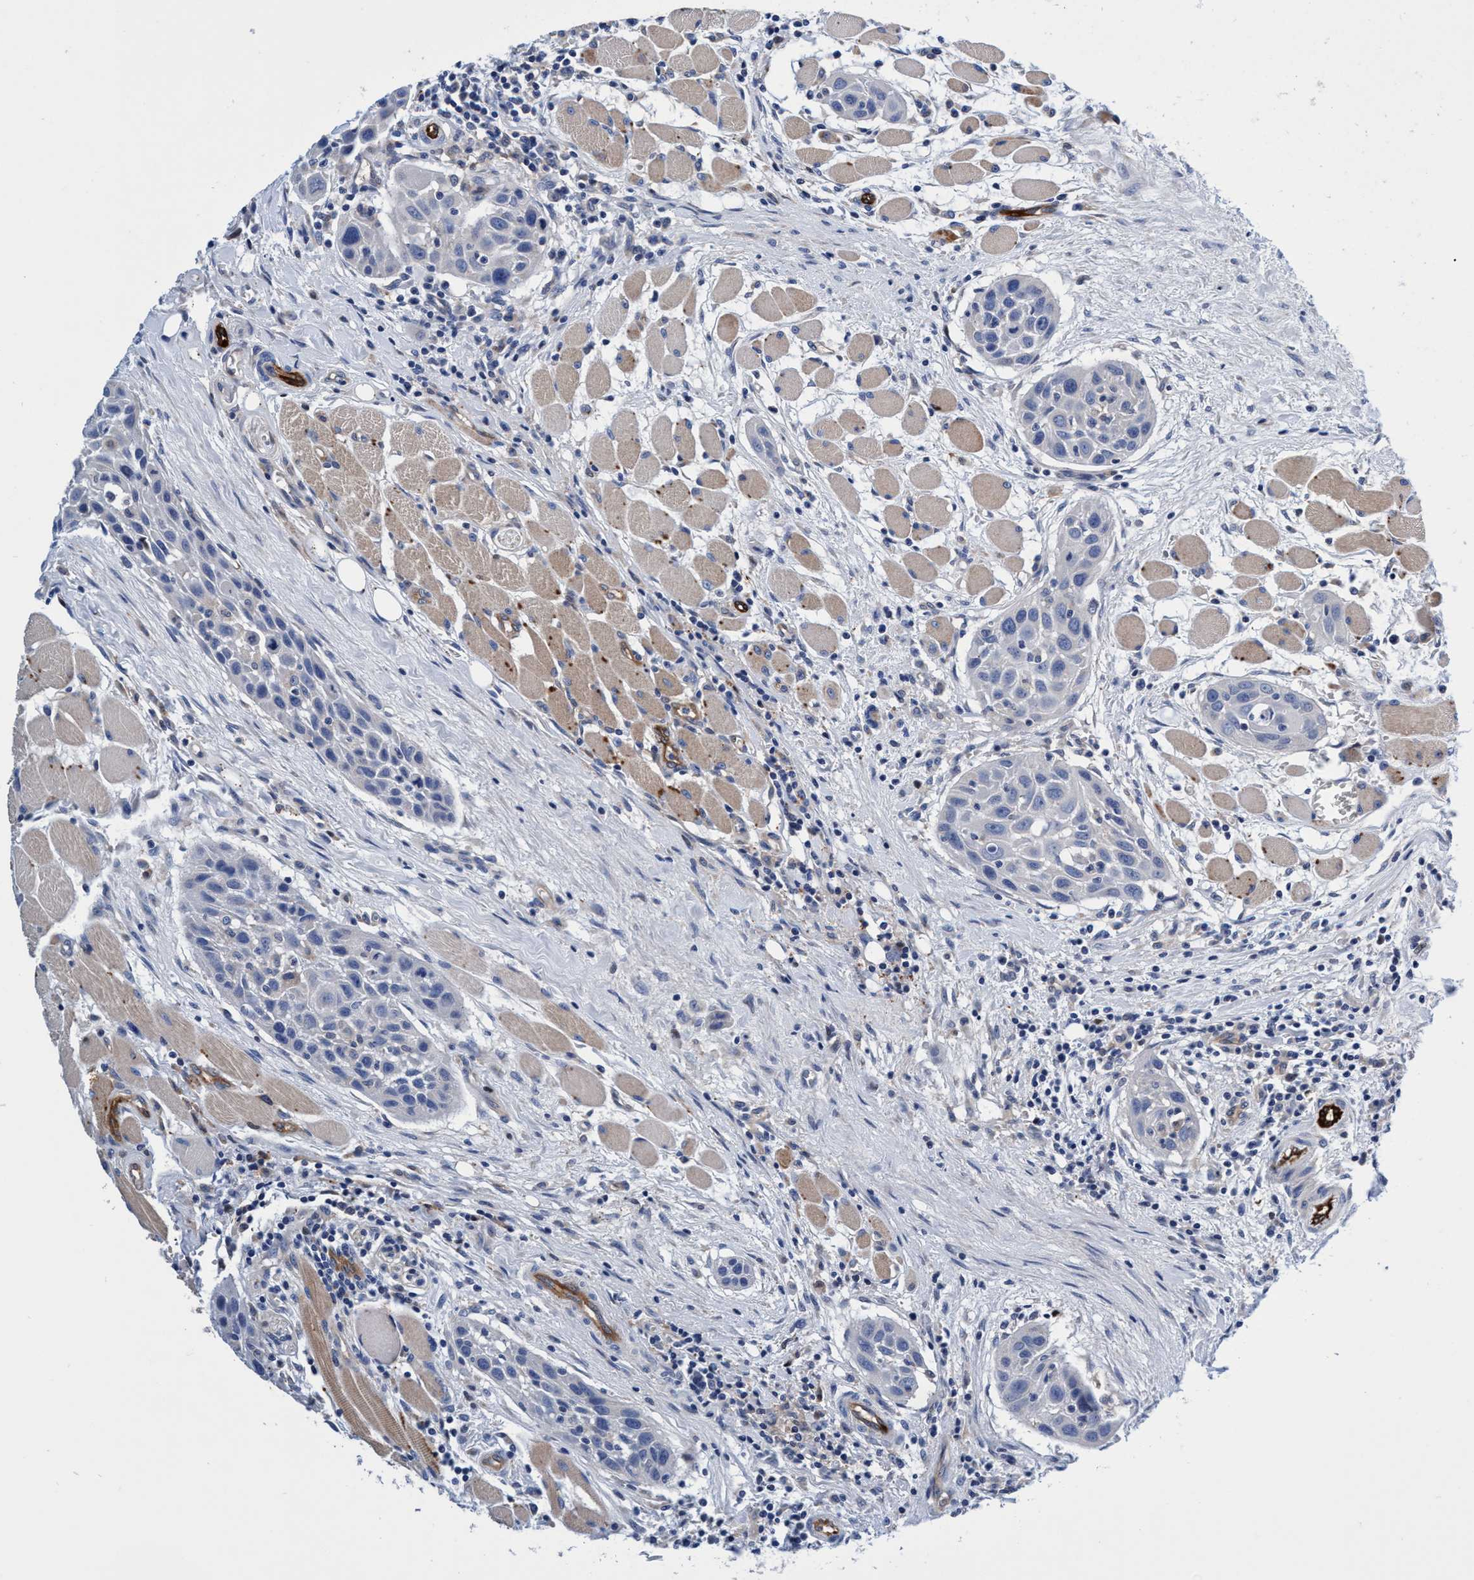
{"staining": {"intensity": "negative", "quantity": "none", "location": "none"}, "tissue": "head and neck cancer", "cell_type": "Tumor cells", "image_type": "cancer", "snomed": [{"axis": "morphology", "description": "Squamous cell carcinoma, NOS"}, {"axis": "topography", "description": "Oral tissue"}, {"axis": "topography", "description": "Head-Neck"}], "caption": "There is no significant expression in tumor cells of squamous cell carcinoma (head and neck).", "gene": "UBALD2", "patient": {"sex": "female", "age": 50}}